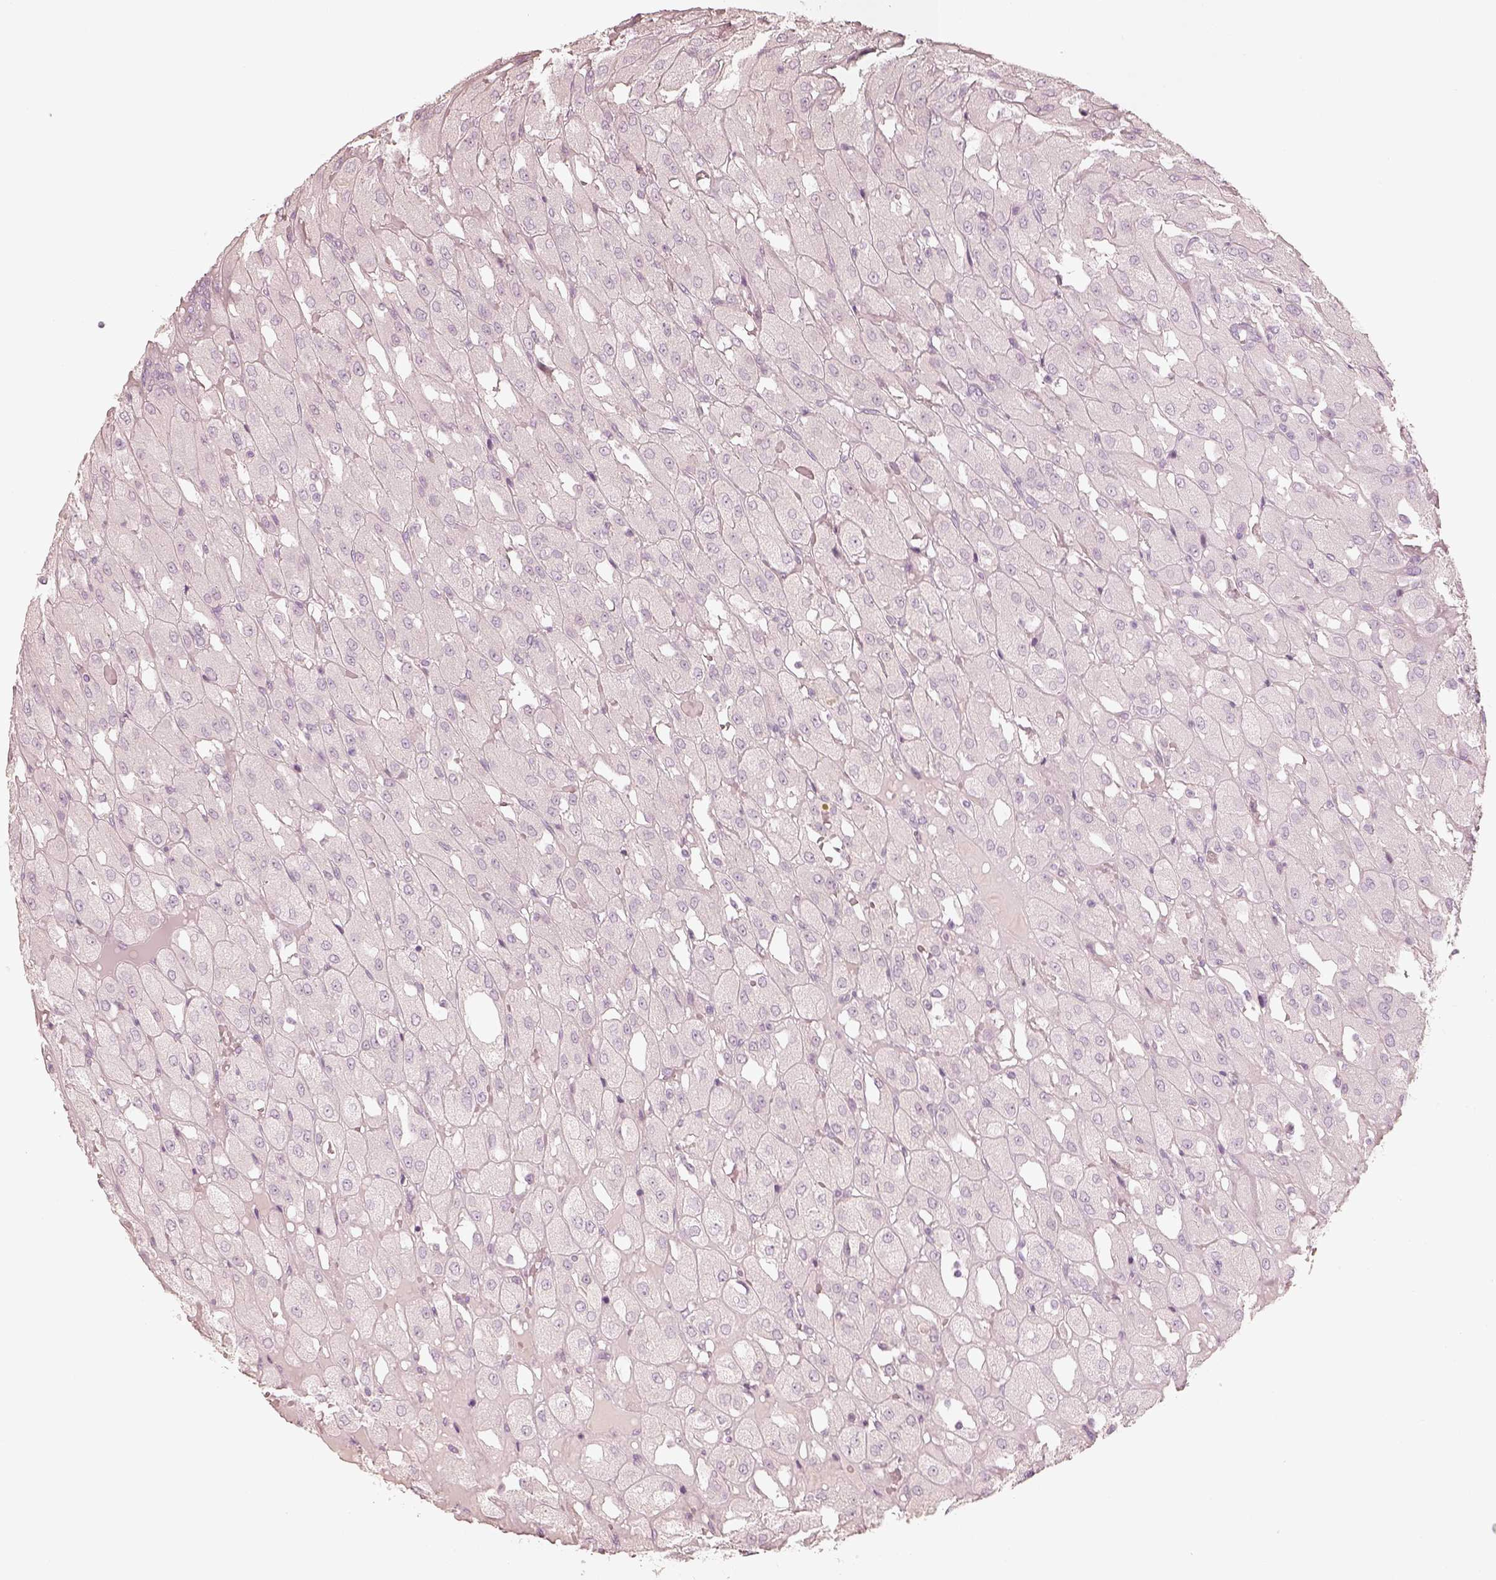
{"staining": {"intensity": "negative", "quantity": "none", "location": "none"}, "tissue": "renal cancer", "cell_type": "Tumor cells", "image_type": "cancer", "snomed": [{"axis": "morphology", "description": "Adenocarcinoma, NOS"}, {"axis": "topography", "description": "Kidney"}], "caption": "DAB (3,3'-diaminobenzidine) immunohistochemical staining of human adenocarcinoma (renal) displays no significant expression in tumor cells.", "gene": "KRT82", "patient": {"sex": "male", "age": 72}}